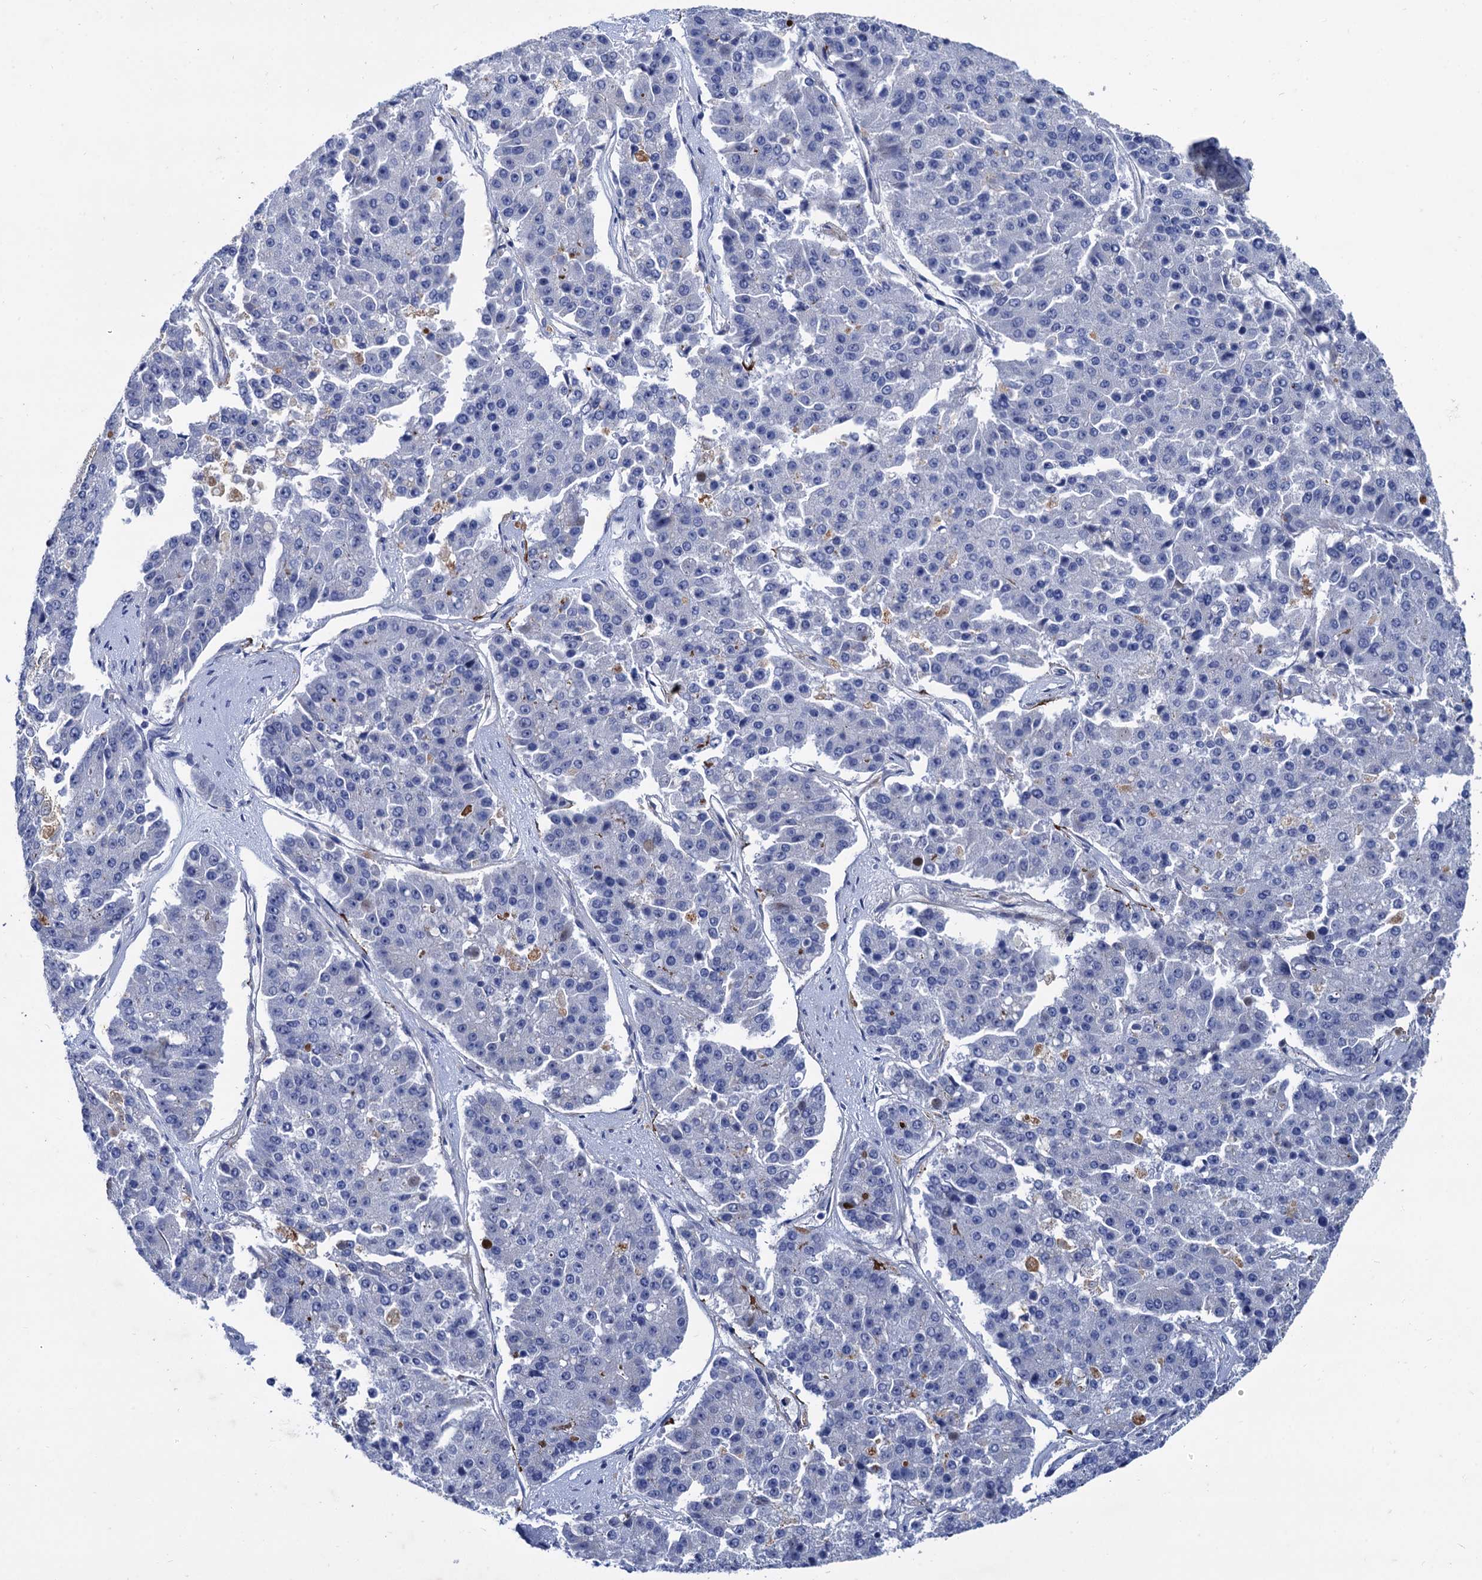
{"staining": {"intensity": "negative", "quantity": "none", "location": "none"}, "tissue": "pancreatic cancer", "cell_type": "Tumor cells", "image_type": "cancer", "snomed": [{"axis": "morphology", "description": "Adenocarcinoma, NOS"}, {"axis": "topography", "description": "Pancreas"}], "caption": "Tumor cells show no significant expression in pancreatic cancer (adenocarcinoma).", "gene": "TMEM72", "patient": {"sex": "male", "age": 50}}